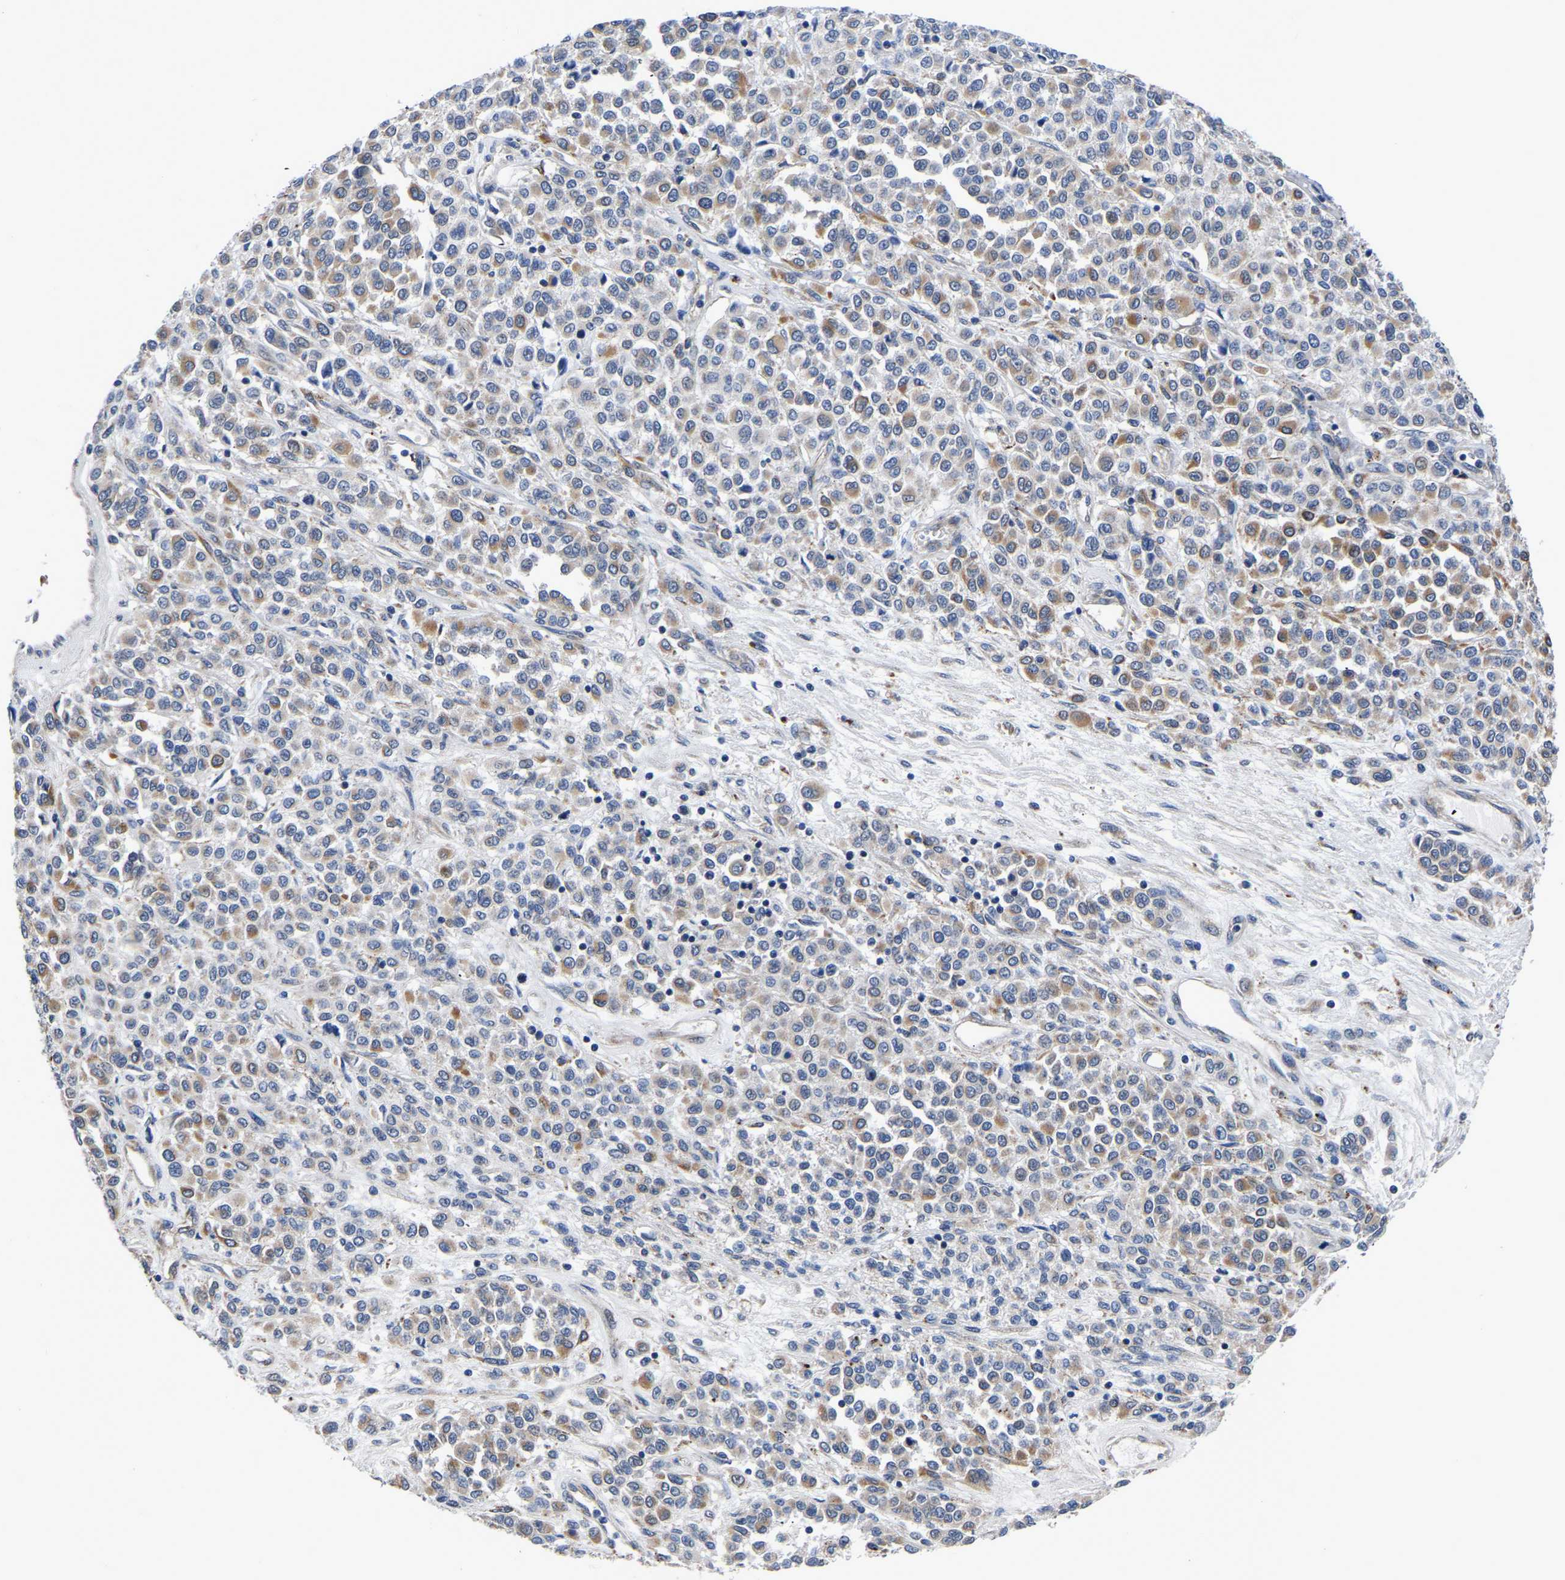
{"staining": {"intensity": "weak", "quantity": "25%-75%", "location": "cytoplasmic/membranous"}, "tissue": "melanoma", "cell_type": "Tumor cells", "image_type": "cancer", "snomed": [{"axis": "morphology", "description": "Malignant melanoma, Metastatic site"}, {"axis": "topography", "description": "Pancreas"}], "caption": "Tumor cells demonstrate low levels of weak cytoplasmic/membranous staining in approximately 25%-75% of cells in human melanoma.", "gene": "PDLIM7", "patient": {"sex": "female", "age": 30}}